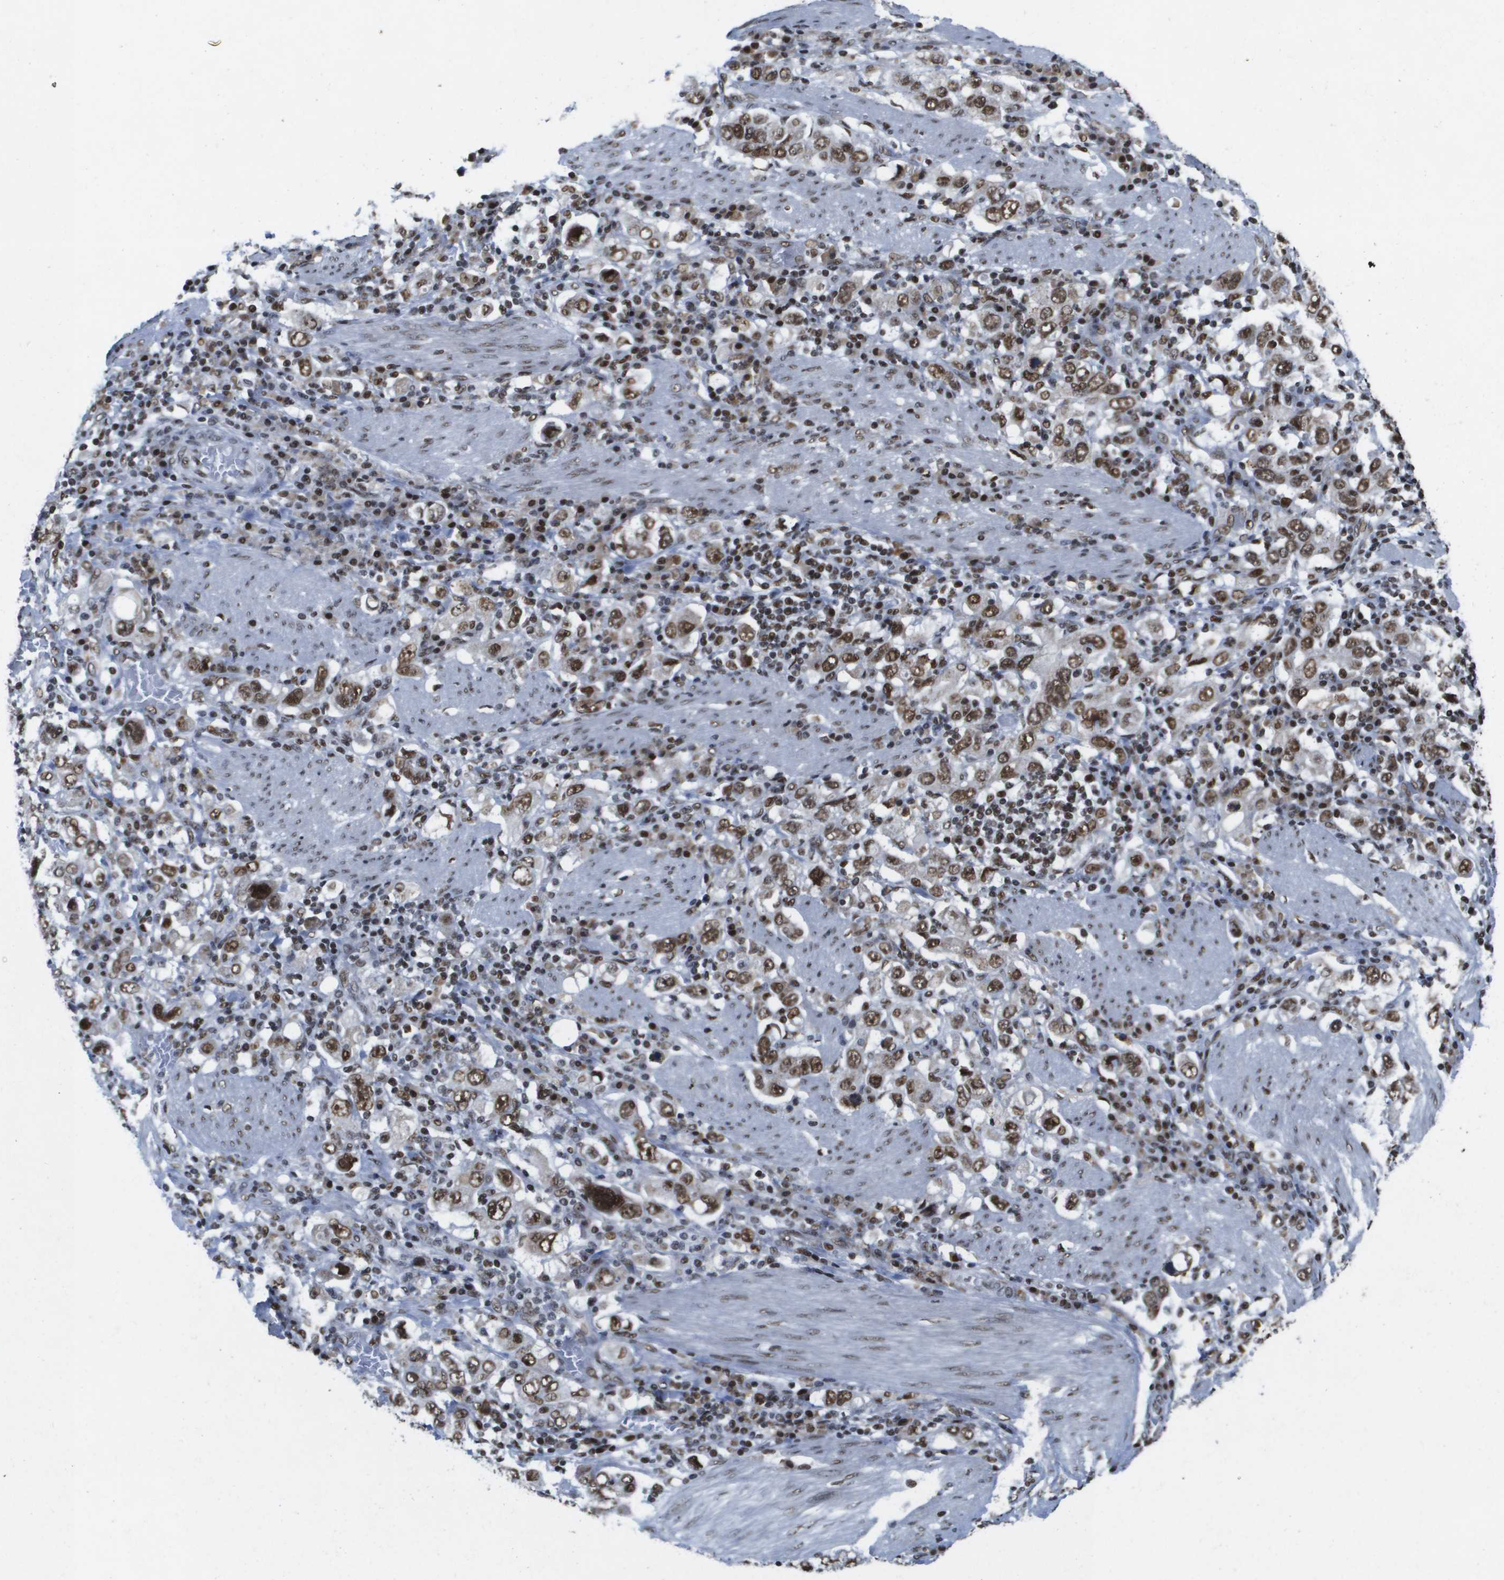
{"staining": {"intensity": "strong", "quantity": ">75%", "location": "nuclear"}, "tissue": "stomach cancer", "cell_type": "Tumor cells", "image_type": "cancer", "snomed": [{"axis": "morphology", "description": "Adenocarcinoma, NOS"}, {"axis": "topography", "description": "Stomach, upper"}], "caption": "High-power microscopy captured an IHC histopathology image of stomach adenocarcinoma, revealing strong nuclear expression in approximately >75% of tumor cells.", "gene": "NSRP1", "patient": {"sex": "male", "age": 62}}